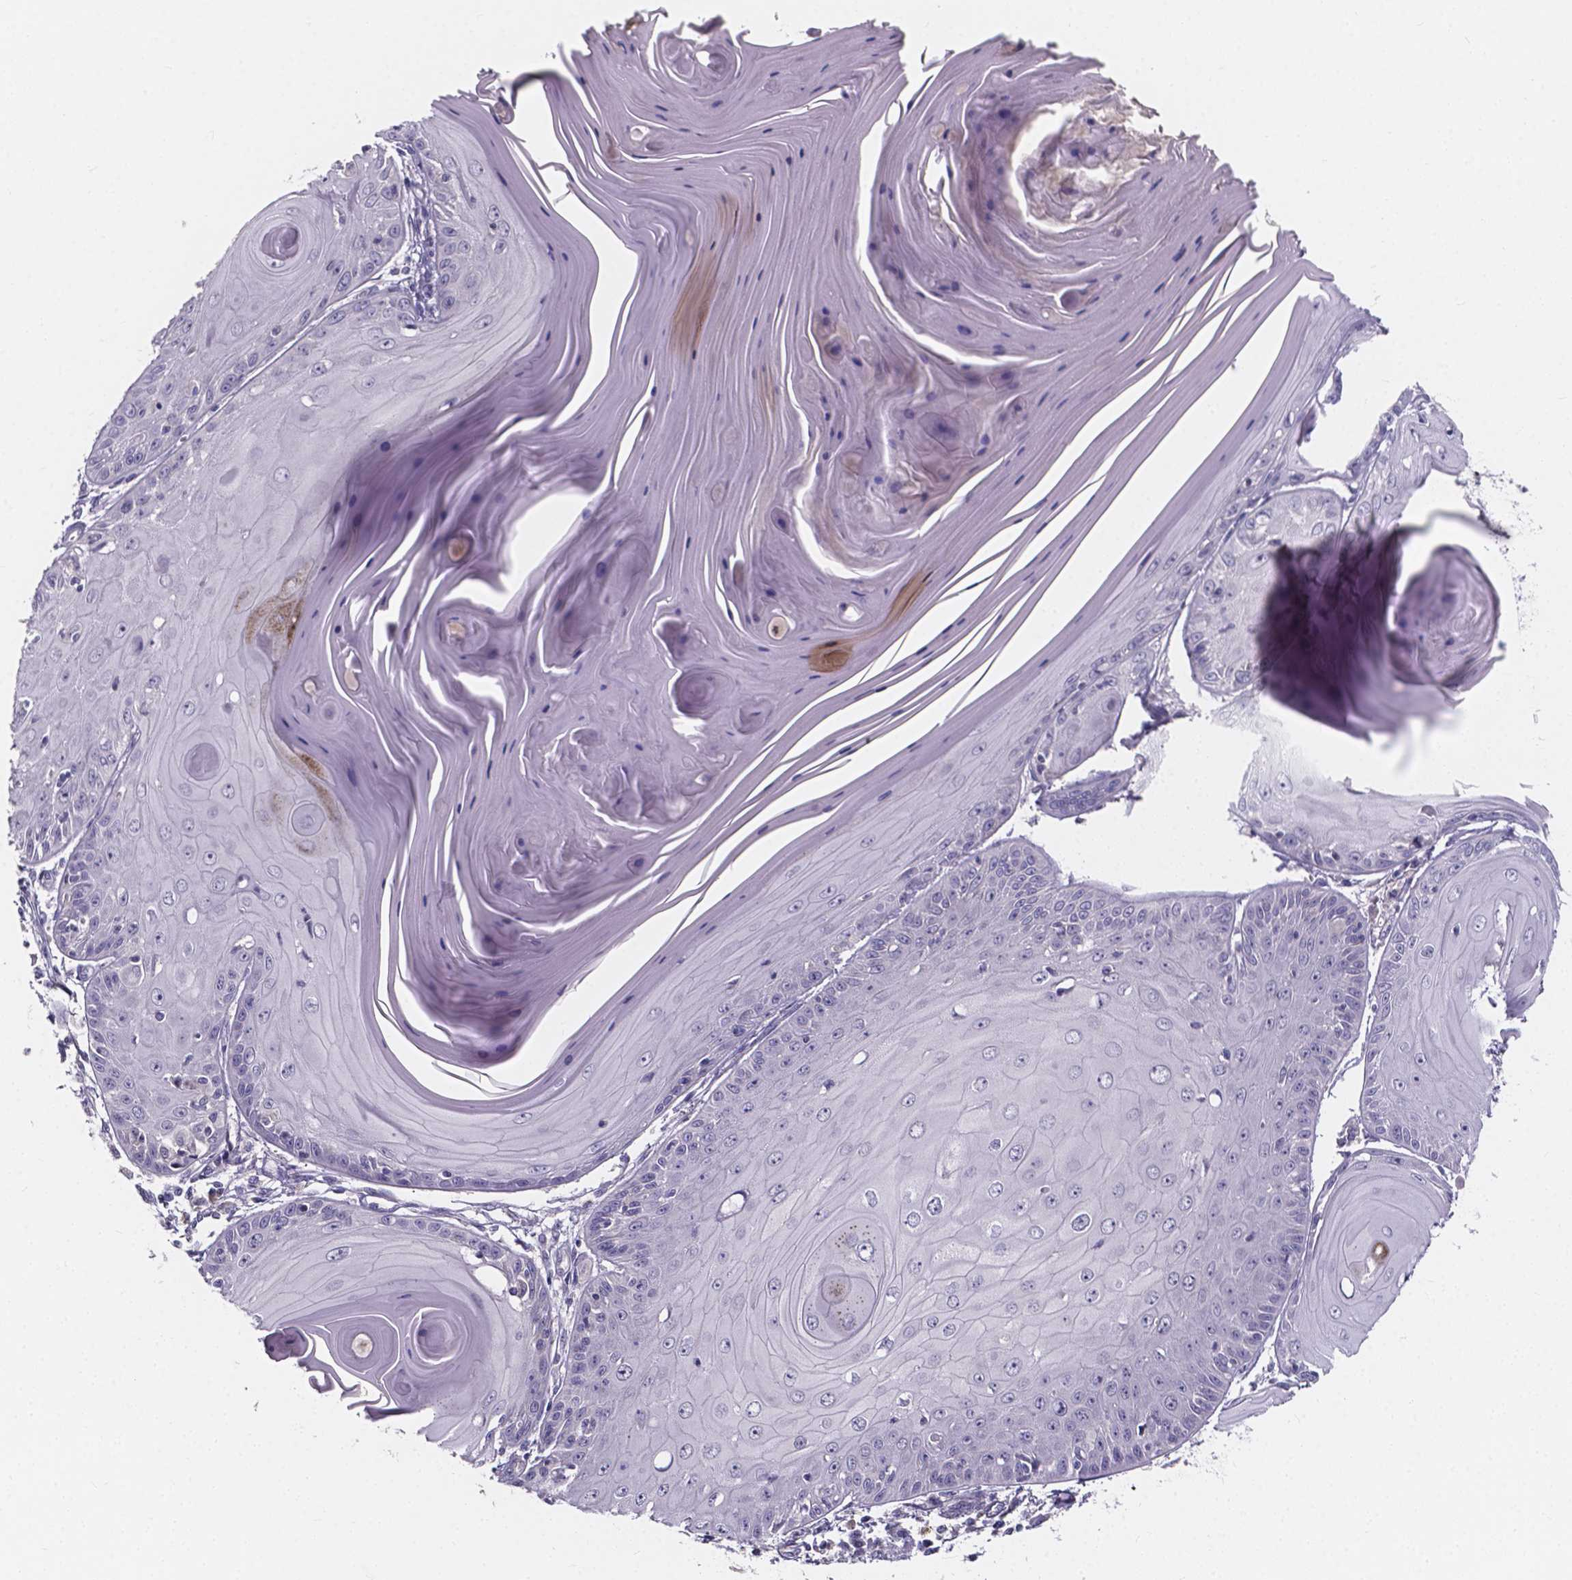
{"staining": {"intensity": "negative", "quantity": "none", "location": "none"}, "tissue": "skin cancer", "cell_type": "Tumor cells", "image_type": "cancer", "snomed": [{"axis": "morphology", "description": "Squamous cell carcinoma, NOS"}, {"axis": "topography", "description": "Skin"}, {"axis": "topography", "description": "Vulva"}], "caption": "There is no significant positivity in tumor cells of skin squamous cell carcinoma. Brightfield microscopy of immunohistochemistry (IHC) stained with DAB (3,3'-diaminobenzidine) (brown) and hematoxylin (blue), captured at high magnification.", "gene": "SPOCD1", "patient": {"sex": "female", "age": 85}}